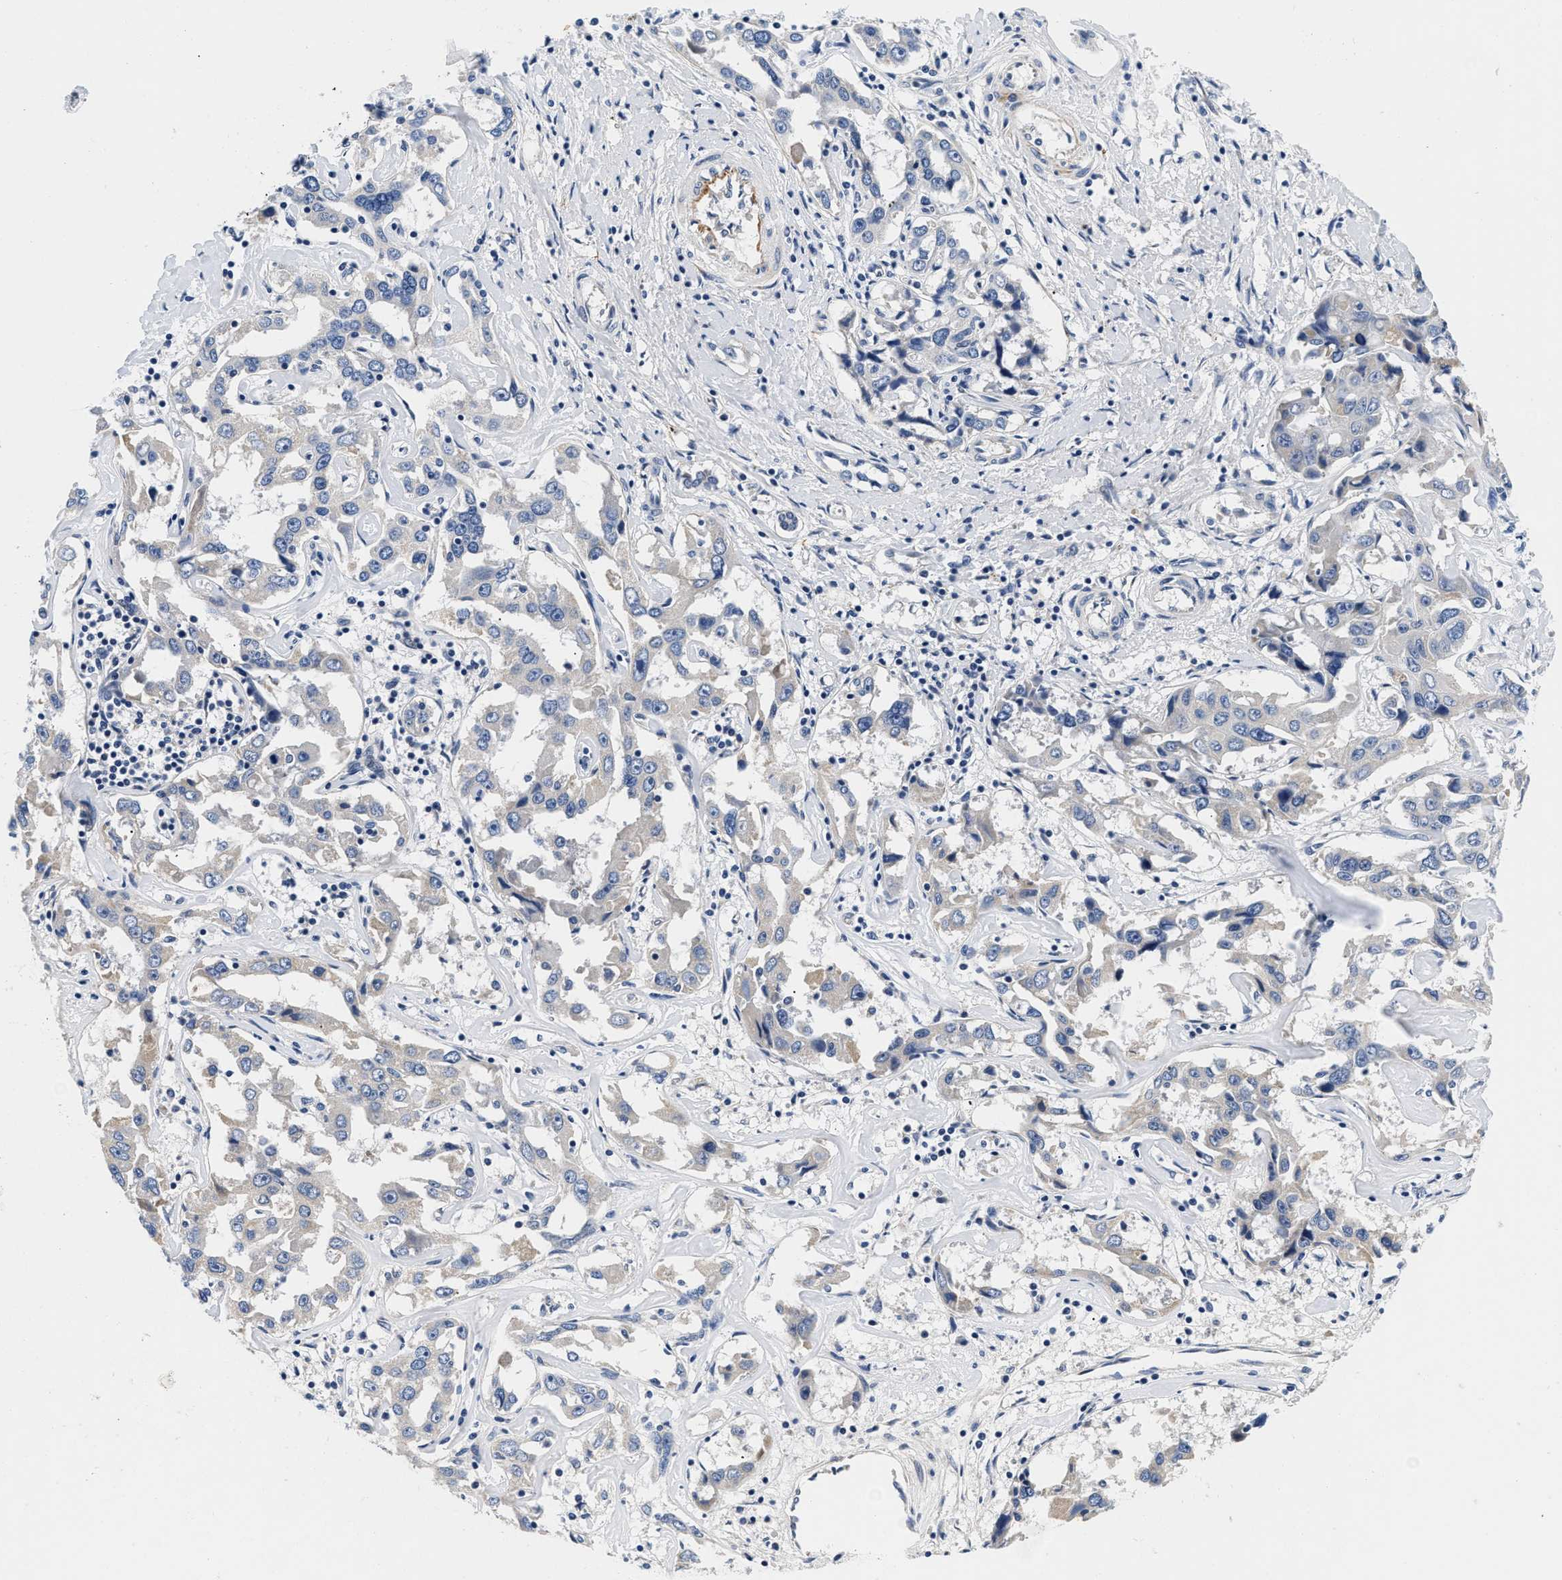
{"staining": {"intensity": "negative", "quantity": "none", "location": "none"}, "tissue": "liver cancer", "cell_type": "Tumor cells", "image_type": "cancer", "snomed": [{"axis": "morphology", "description": "Cholangiocarcinoma"}, {"axis": "topography", "description": "Liver"}], "caption": "IHC image of liver cancer (cholangiocarcinoma) stained for a protein (brown), which demonstrates no staining in tumor cells.", "gene": "PDP1", "patient": {"sex": "male", "age": 59}}